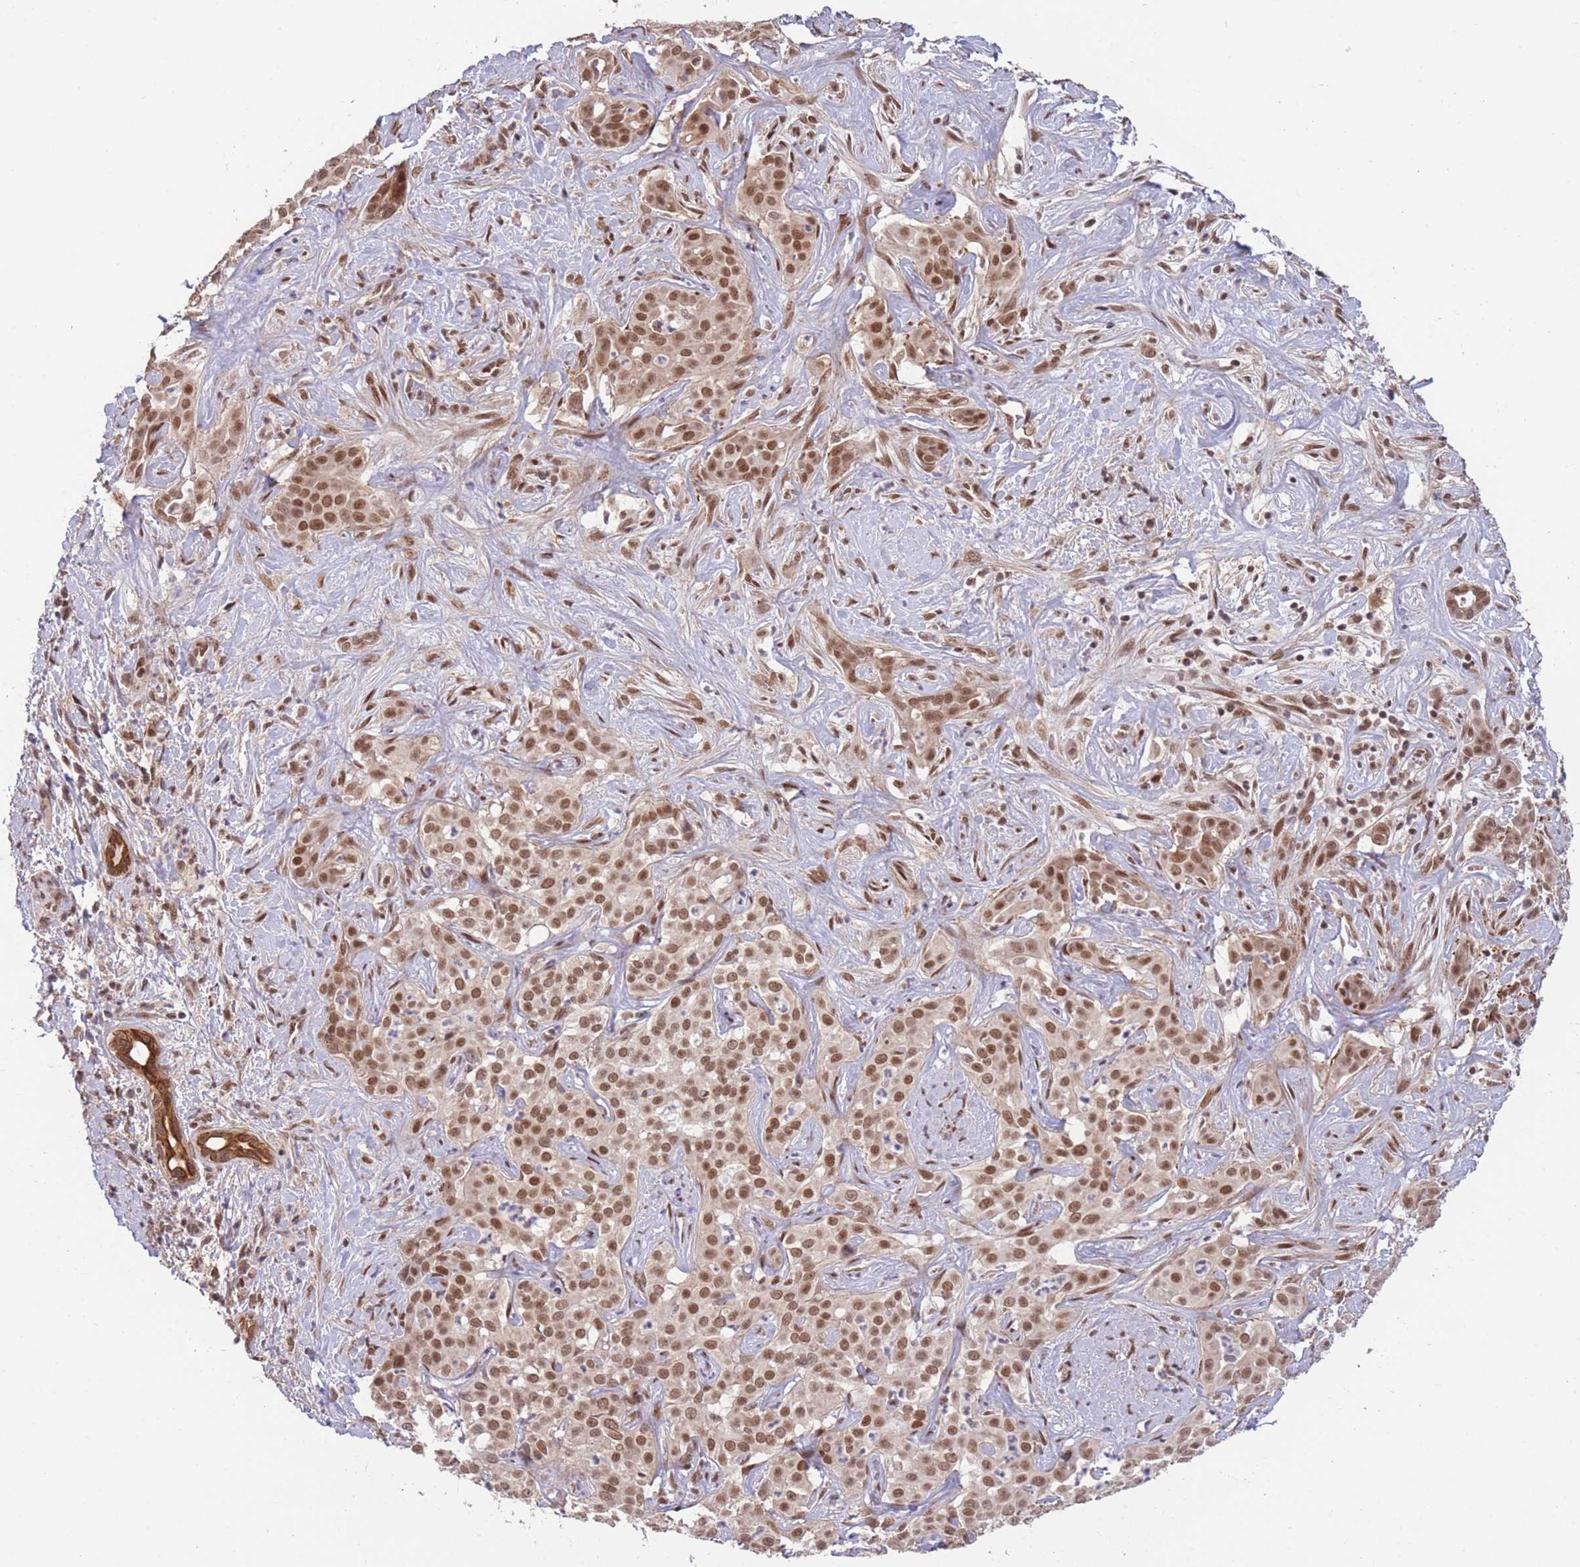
{"staining": {"intensity": "moderate", "quantity": ">75%", "location": "nuclear"}, "tissue": "liver cancer", "cell_type": "Tumor cells", "image_type": "cancer", "snomed": [{"axis": "morphology", "description": "Cholangiocarcinoma"}, {"axis": "topography", "description": "Liver"}], "caption": "IHC (DAB) staining of human liver cholangiocarcinoma reveals moderate nuclear protein staining in approximately >75% of tumor cells.", "gene": "CARD8", "patient": {"sex": "male", "age": 67}}